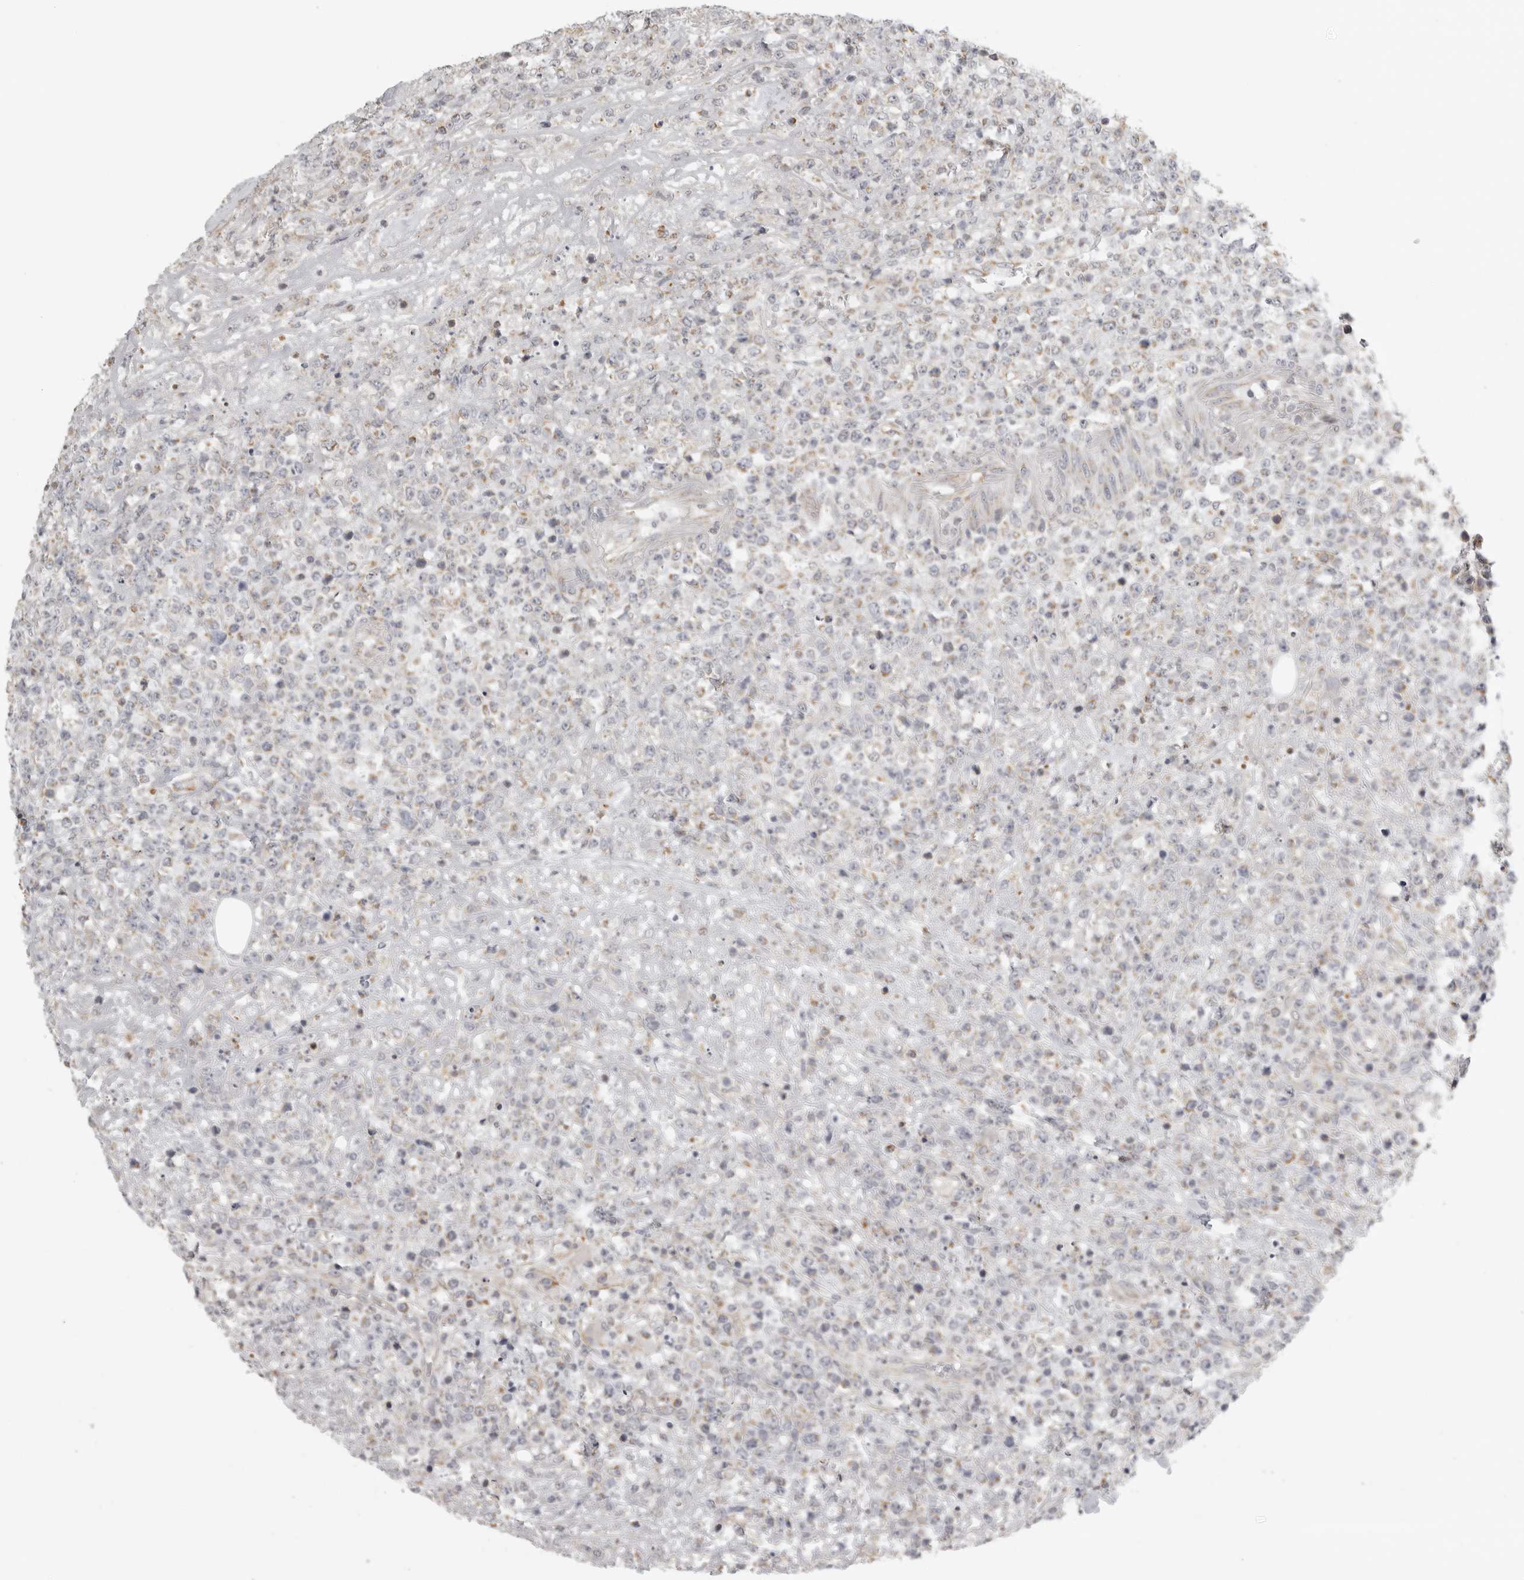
{"staining": {"intensity": "weak", "quantity": "<25%", "location": "cytoplasmic/membranous"}, "tissue": "lymphoma", "cell_type": "Tumor cells", "image_type": "cancer", "snomed": [{"axis": "morphology", "description": "Malignant lymphoma, non-Hodgkin's type, High grade"}, {"axis": "topography", "description": "Colon"}], "caption": "Tumor cells are negative for brown protein staining in lymphoma.", "gene": "RXFP3", "patient": {"sex": "female", "age": 53}}